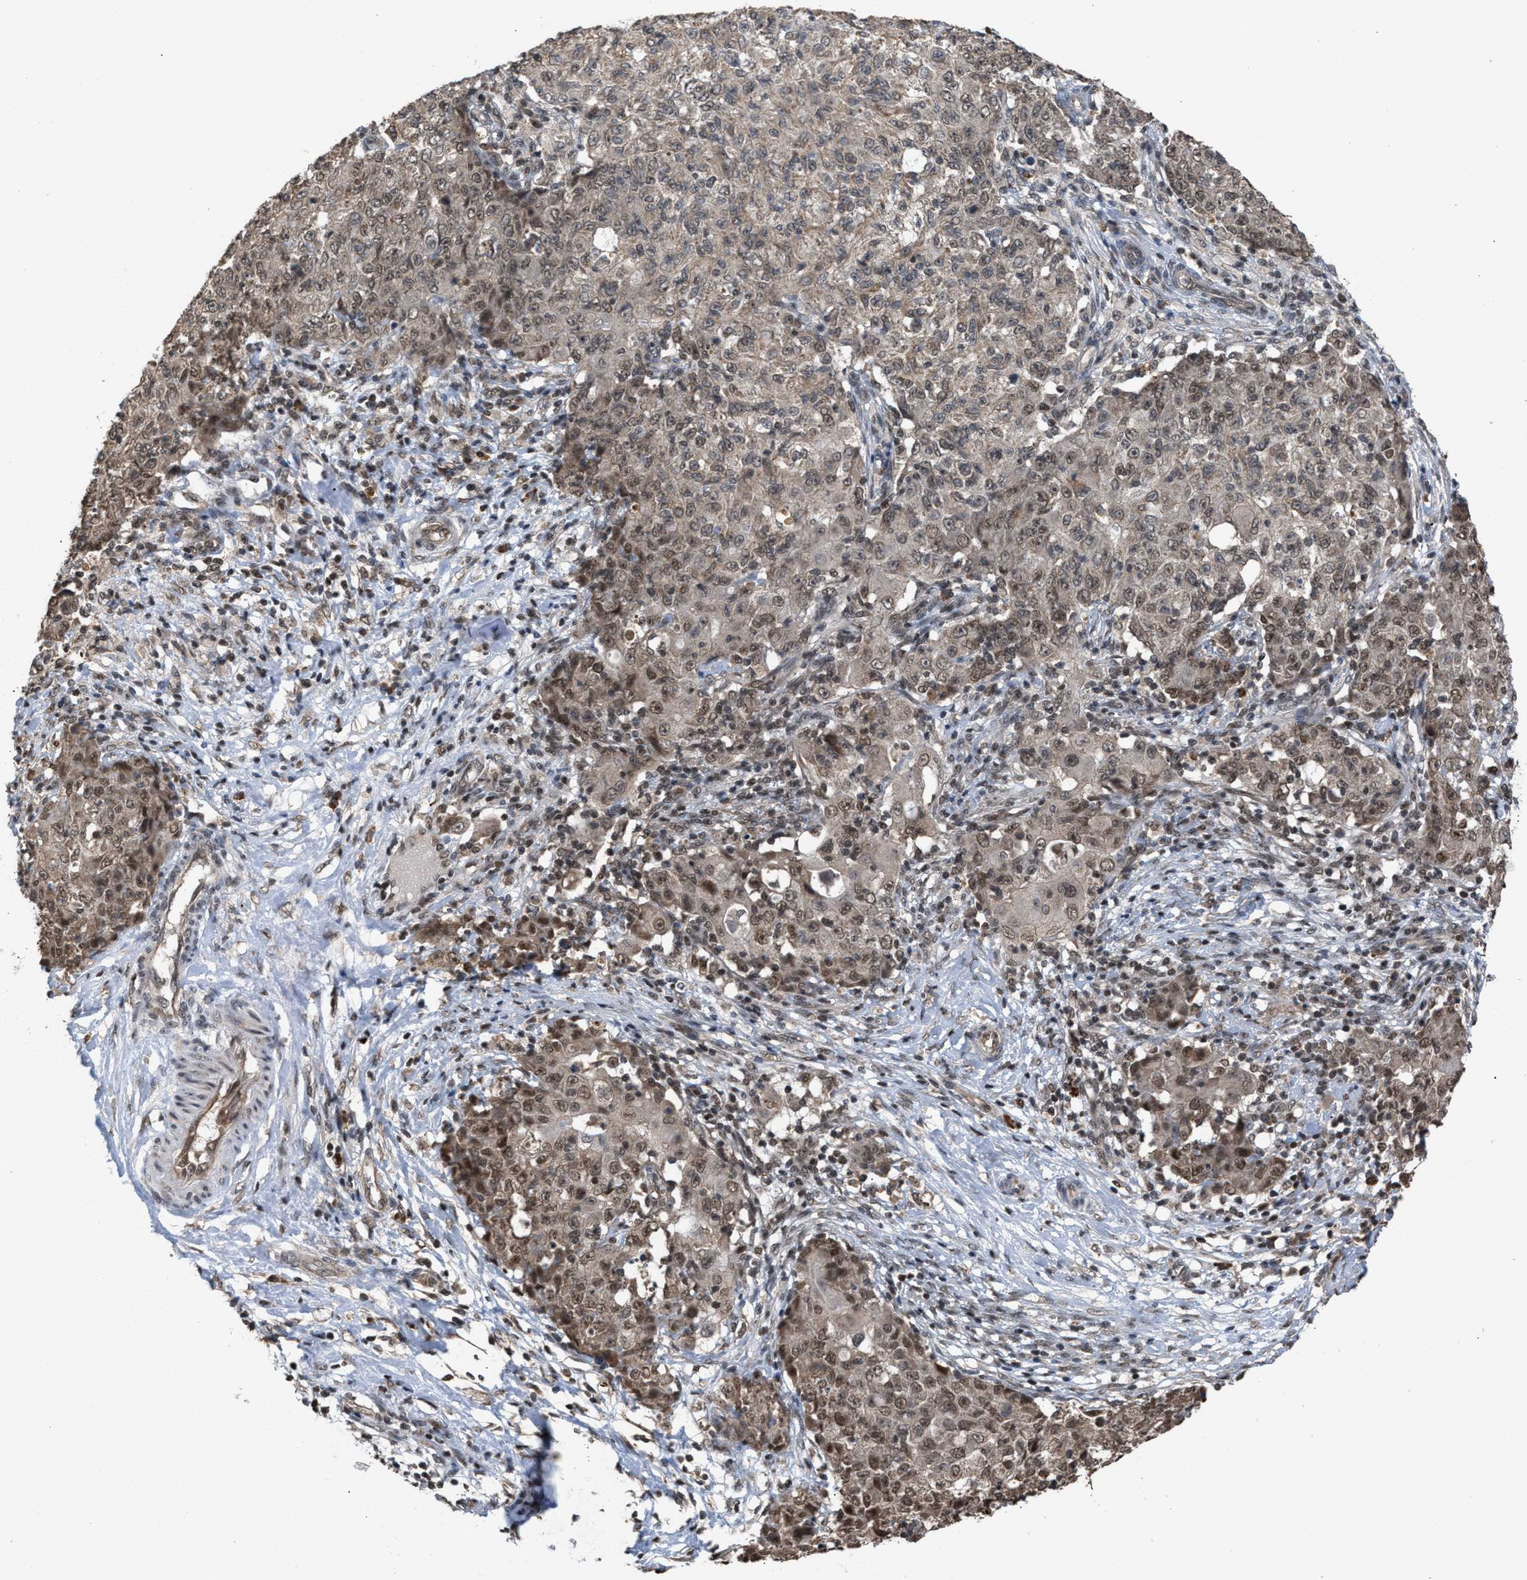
{"staining": {"intensity": "weak", "quantity": ">75%", "location": "cytoplasmic/membranous,nuclear"}, "tissue": "ovarian cancer", "cell_type": "Tumor cells", "image_type": "cancer", "snomed": [{"axis": "morphology", "description": "Carcinoma, endometroid"}, {"axis": "topography", "description": "Ovary"}], "caption": "IHC micrograph of neoplastic tissue: human endometroid carcinoma (ovarian) stained using immunohistochemistry (IHC) demonstrates low levels of weak protein expression localized specifically in the cytoplasmic/membranous and nuclear of tumor cells, appearing as a cytoplasmic/membranous and nuclear brown color.", "gene": "C9orf78", "patient": {"sex": "female", "age": 42}}